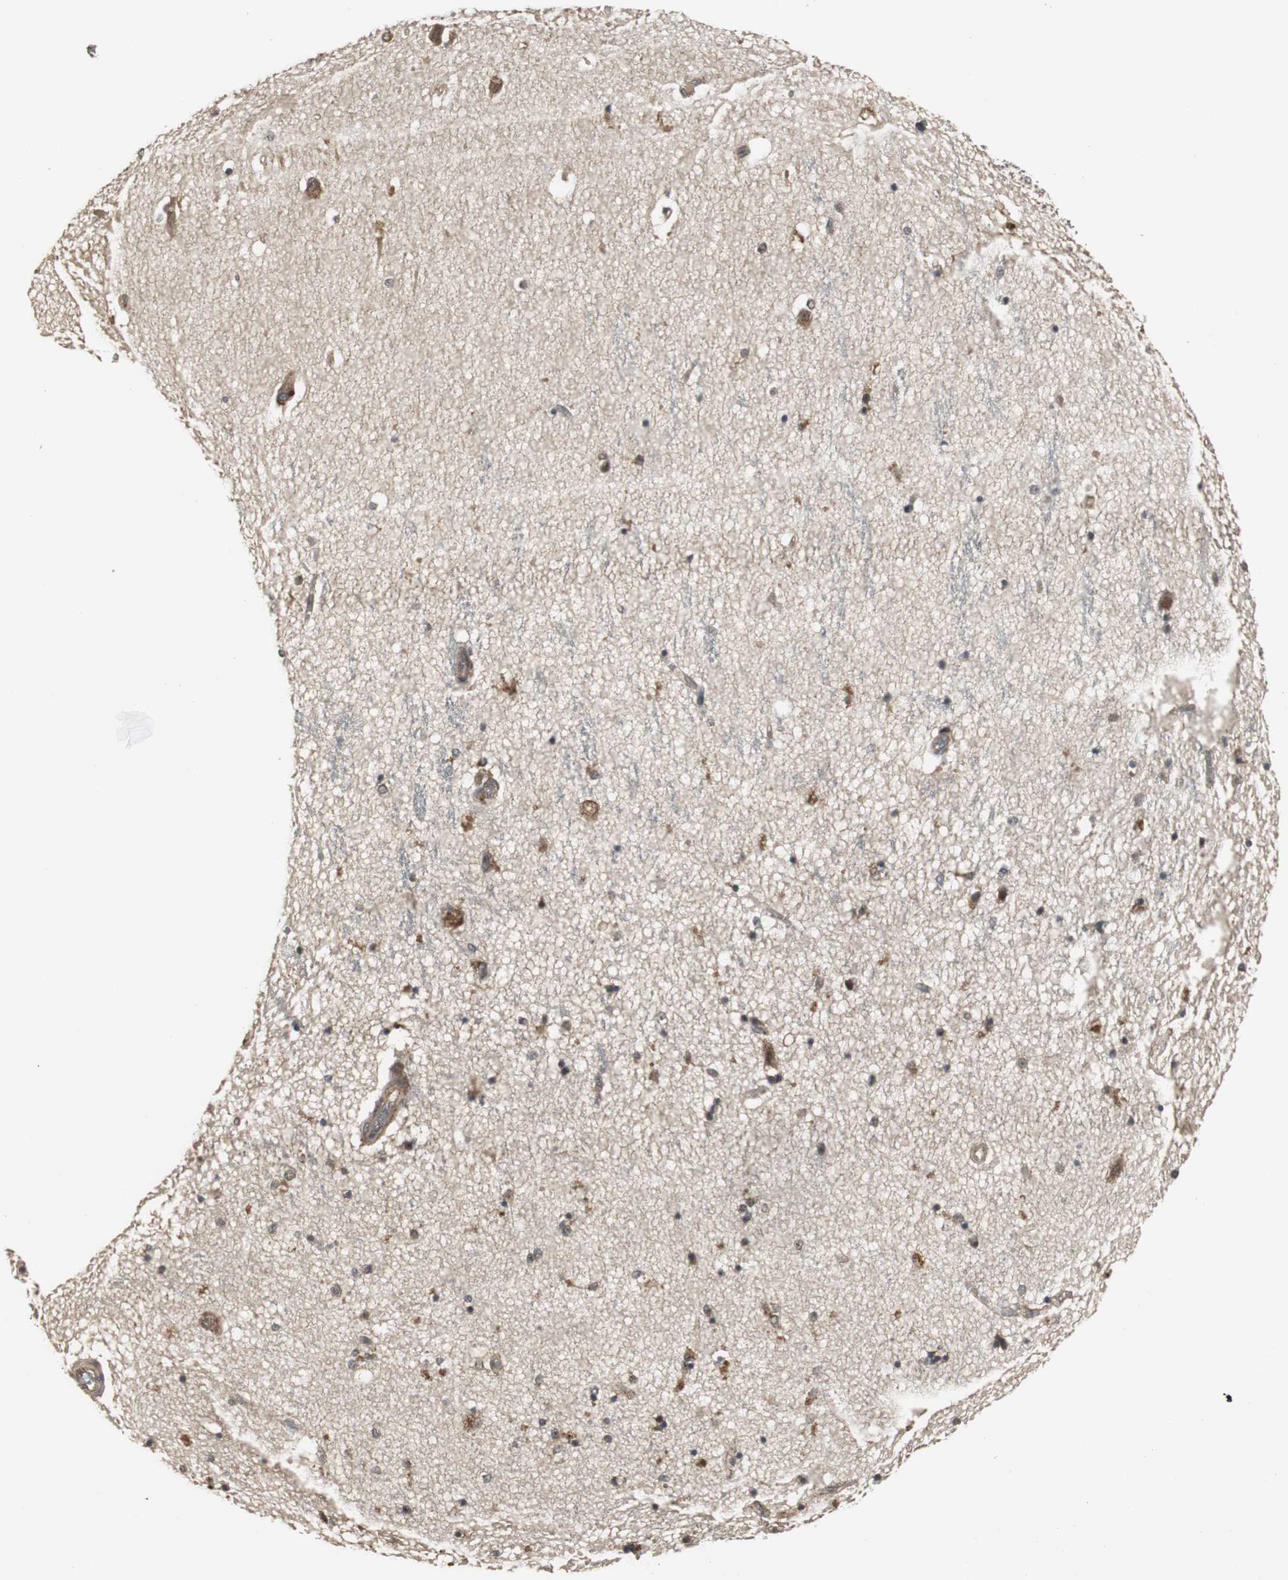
{"staining": {"intensity": "moderate", "quantity": ">75%", "location": "cytoplasmic/membranous,nuclear"}, "tissue": "hippocampus", "cell_type": "Glial cells", "image_type": "normal", "snomed": [{"axis": "morphology", "description": "Normal tissue, NOS"}, {"axis": "topography", "description": "Hippocampus"}], "caption": "Brown immunohistochemical staining in normal human hippocampus reveals moderate cytoplasmic/membranous,nuclear positivity in about >75% of glial cells. The staining was performed using DAB (3,3'-diaminobenzidine), with brown indicating positive protein expression. Nuclei are stained blue with hematoxylin.", "gene": "PFDN1", "patient": {"sex": "female", "age": 54}}